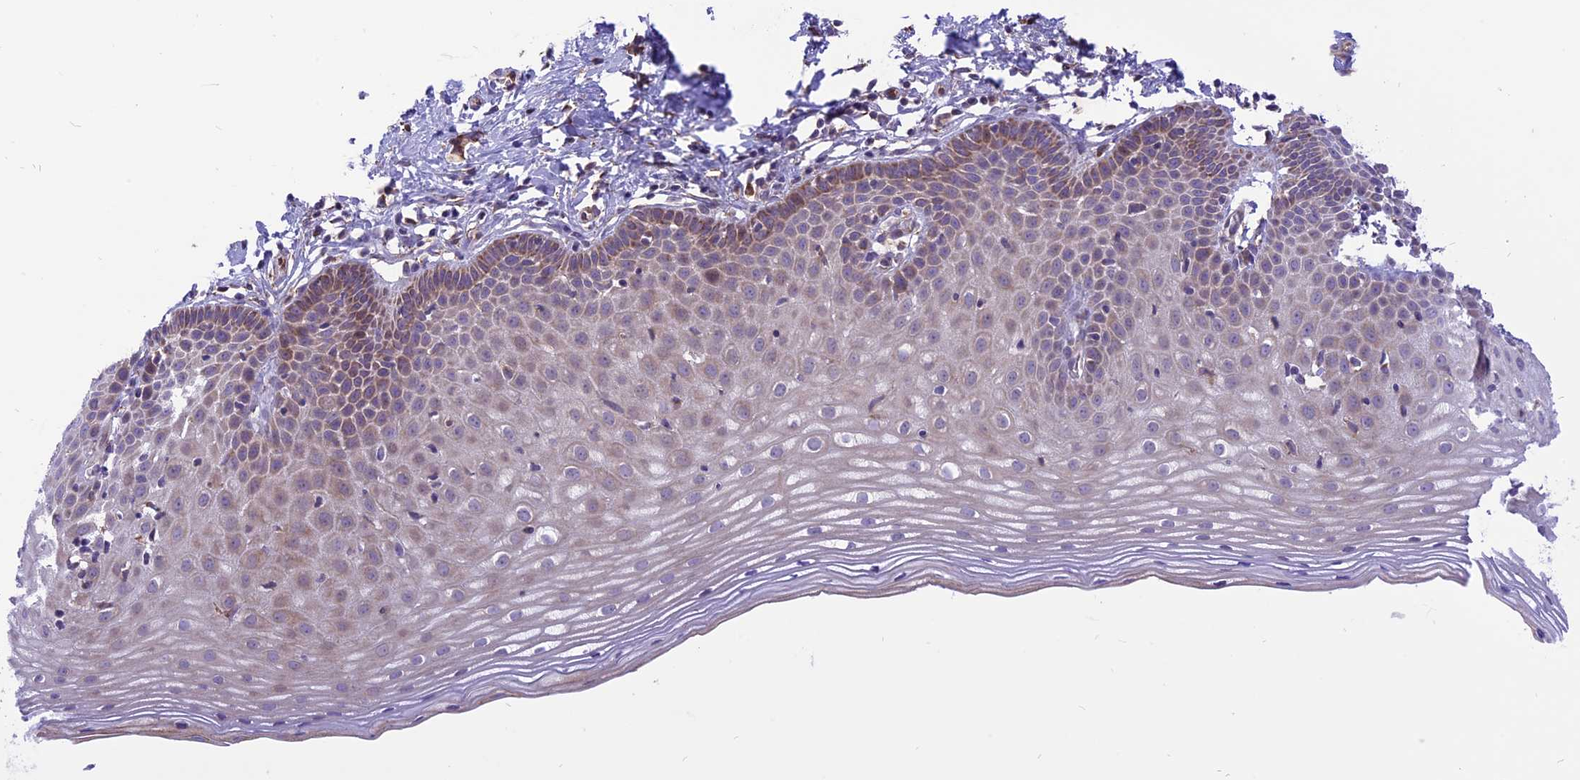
{"staining": {"intensity": "moderate", "quantity": "25%-75%", "location": "cytoplasmic/membranous"}, "tissue": "cervix", "cell_type": "Glandular cells", "image_type": "normal", "snomed": [{"axis": "morphology", "description": "Normal tissue, NOS"}, {"axis": "topography", "description": "Cervix"}], "caption": "Immunohistochemical staining of unremarkable human cervix shows moderate cytoplasmic/membranous protein positivity in approximately 25%-75% of glandular cells.", "gene": "ARMCX6", "patient": {"sex": "female", "age": 36}}